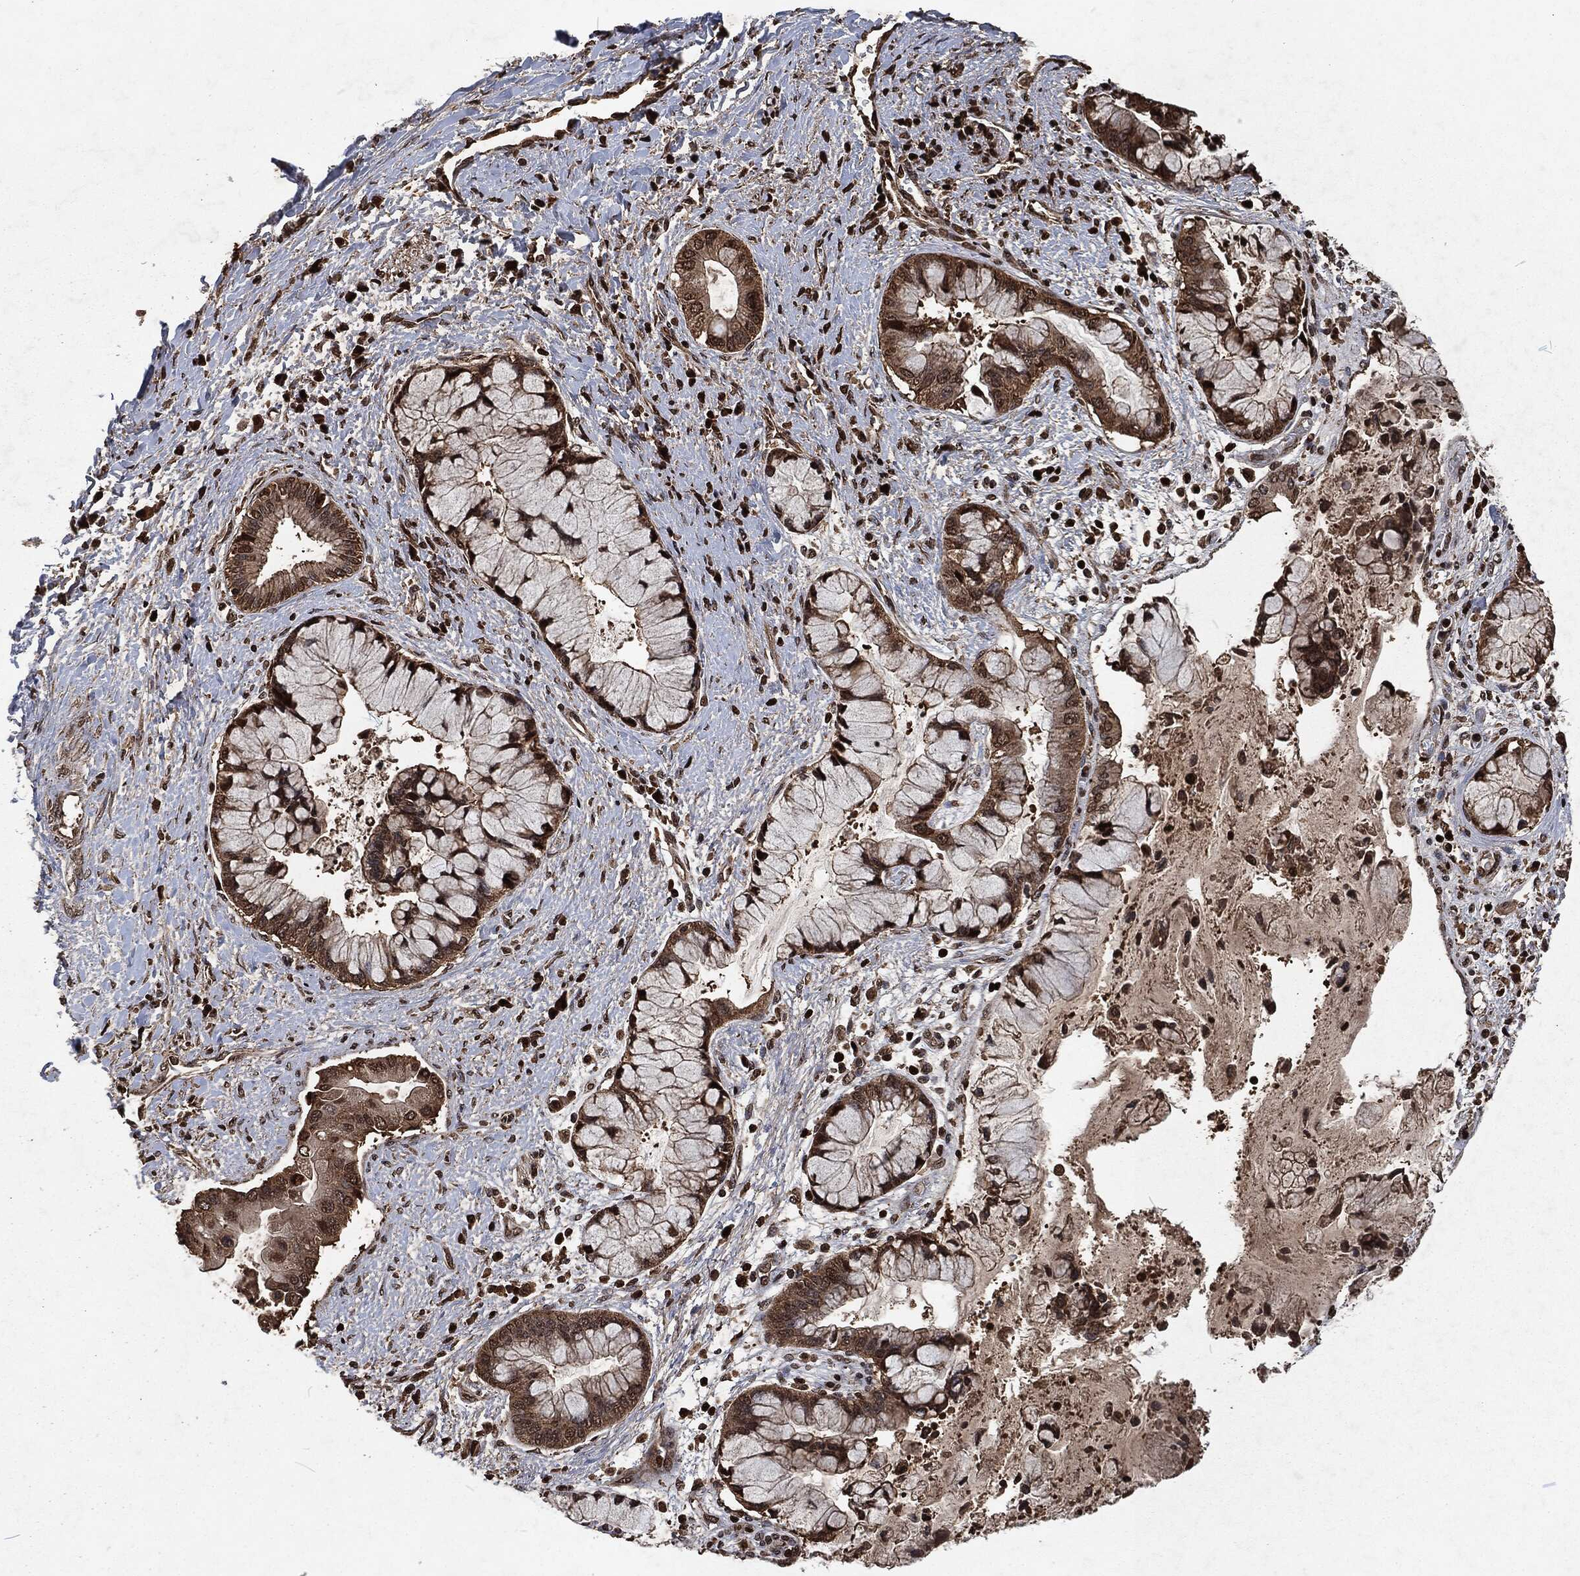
{"staining": {"intensity": "strong", "quantity": "25%-75%", "location": "nuclear"}, "tissue": "liver cancer", "cell_type": "Tumor cells", "image_type": "cancer", "snomed": [{"axis": "morphology", "description": "Normal tissue, NOS"}, {"axis": "morphology", "description": "Cholangiocarcinoma"}, {"axis": "topography", "description": "Liver"}, {"axis": "topography", "description": "Peripheral nerve tissue"}], "caption": "Brown immunohistochemical staining in human liver cancer (cholangiocarcinoma) reveals strong nuclear expression in approximately 25%-75% of tumor cells.", "gene": "SNAI1", "patient": {"sex": "male", "age": 50}}